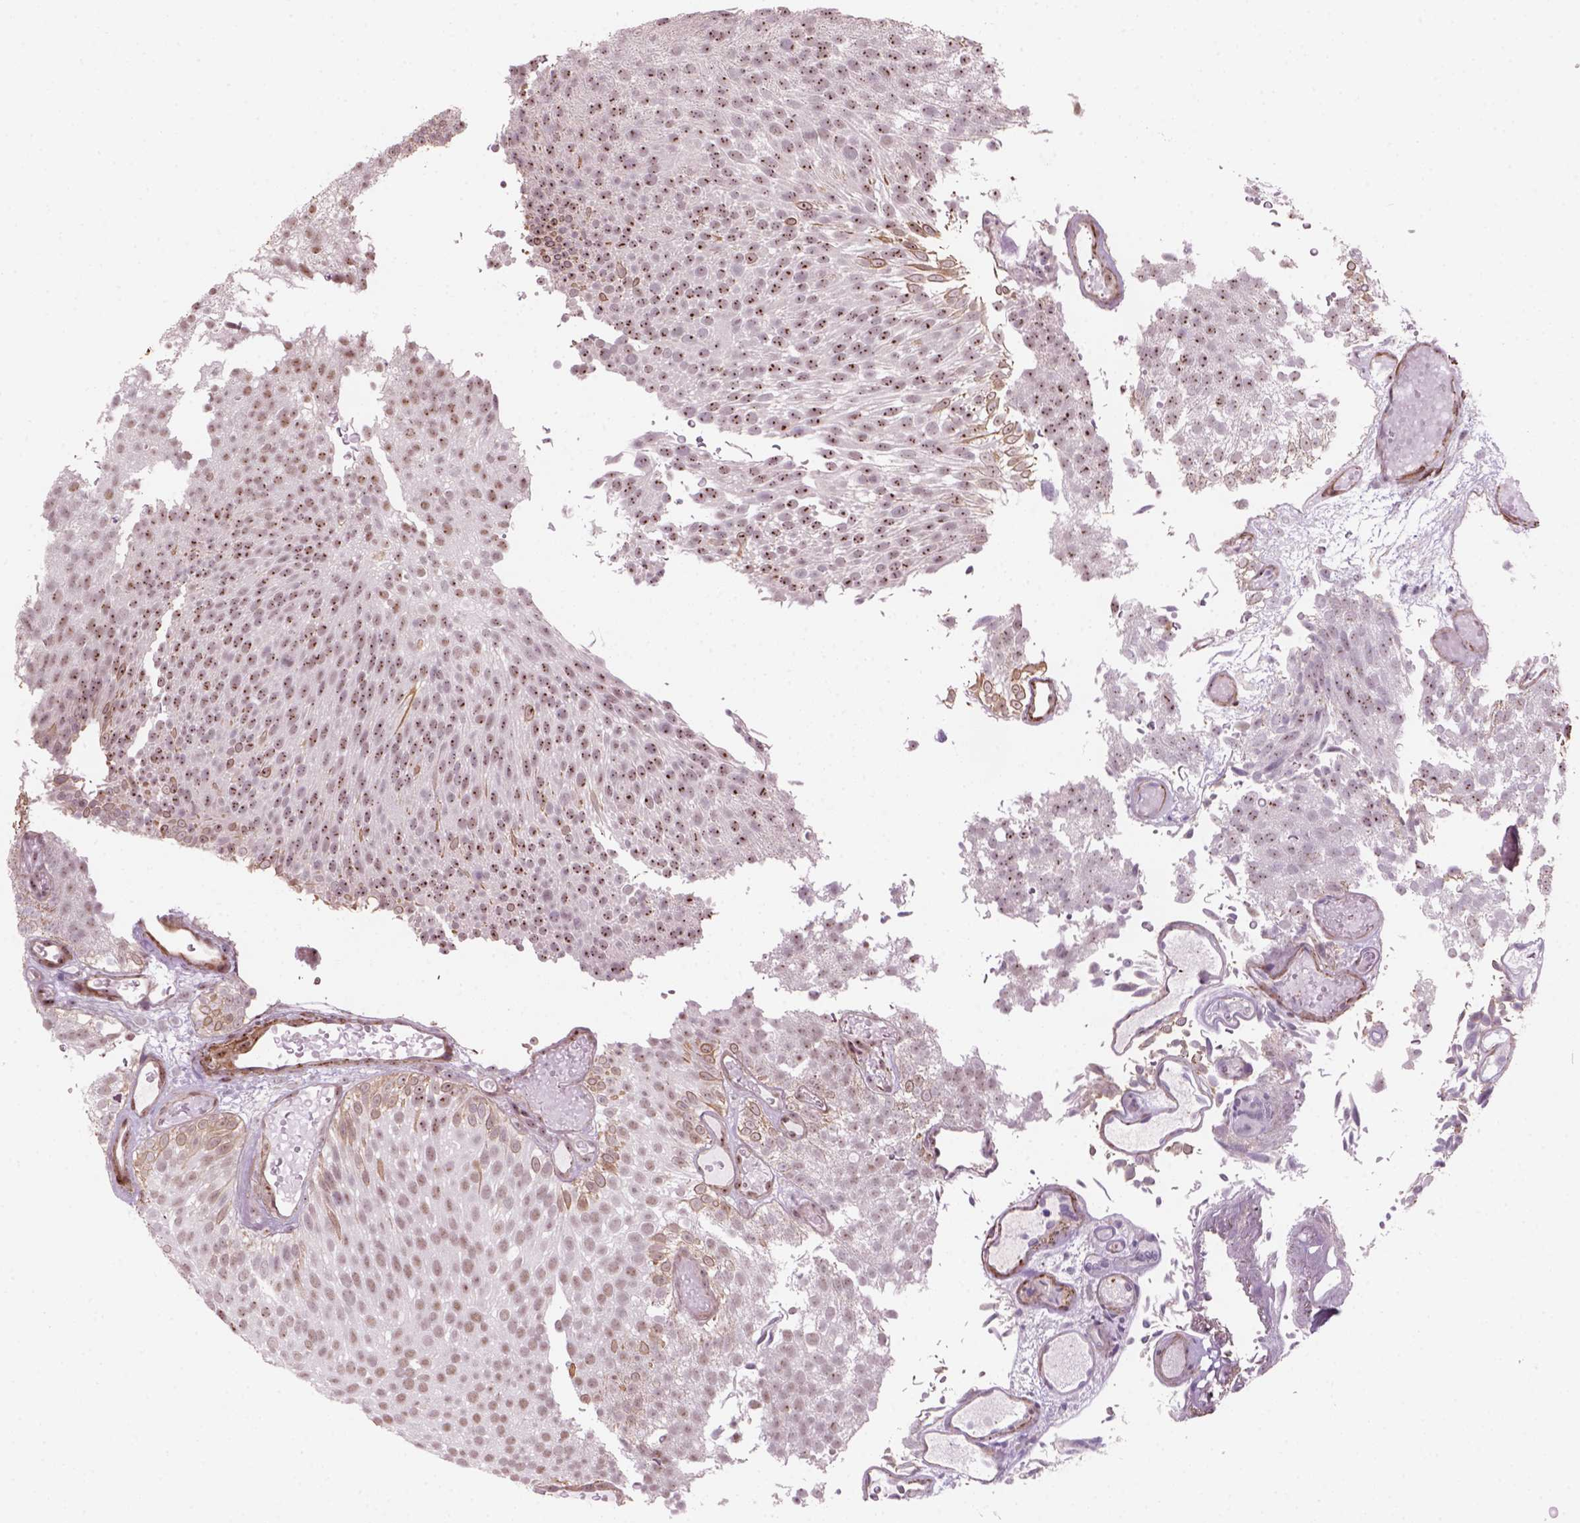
{"staining": {"intensity": "moderate", "quantity": ">75%", "location": "nuclear"}, "tissue": "urothelial cancer", "cell_type": "Tumor cells", "image_type": "cancer", "snomed": [{"axis": "morphology", "description": "Urothelial carcinoma, Low grade"}, {"axis": "topography", "description": "Urinary bladder"}], "caption": "Urothelial cancer was stained to show a protein in brown. There is medium levels of moderate nuclear expression in about >75% of tumor cells.", "gene": "RRS1", "patient": {"sex": "male", "age": 78}}